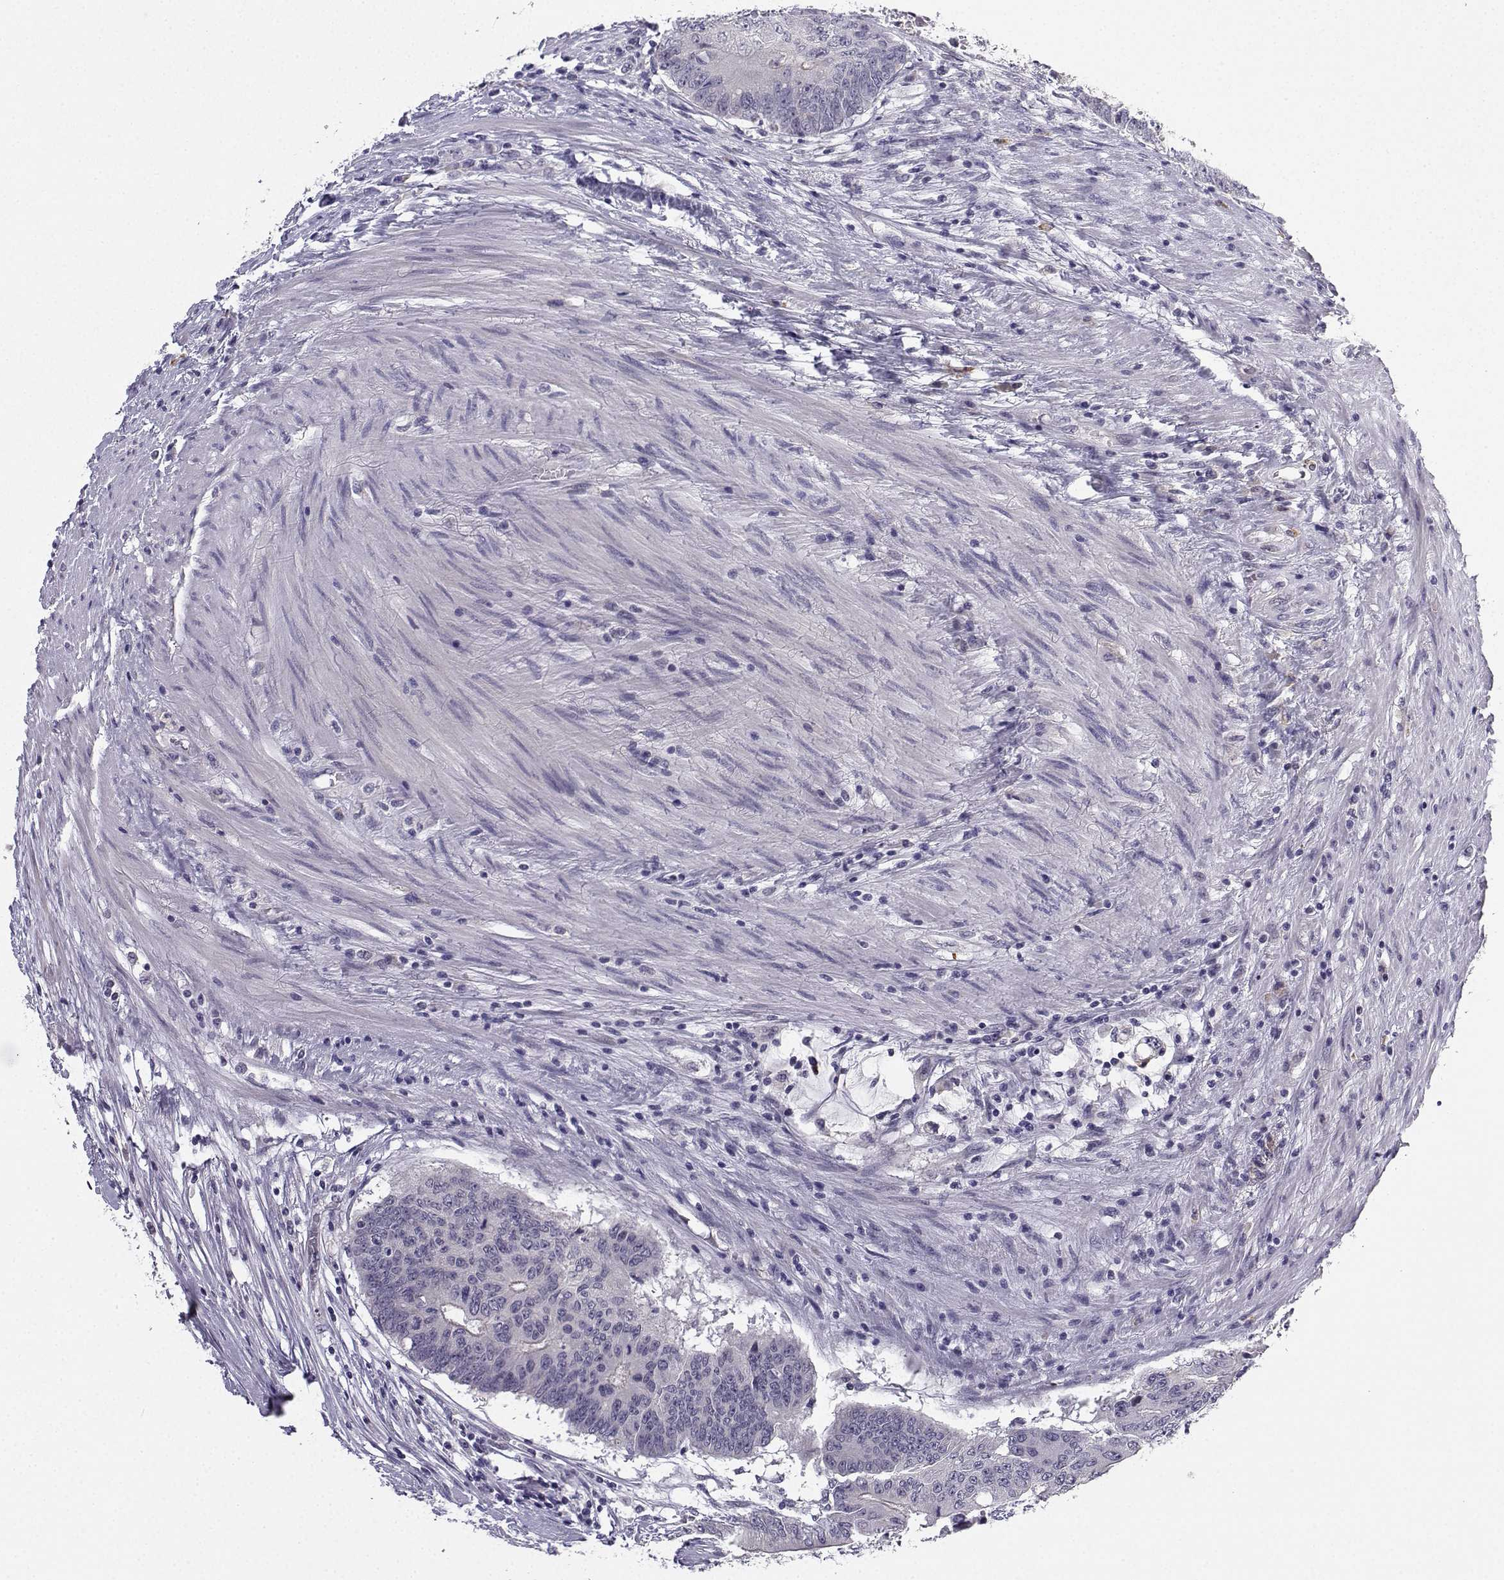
{"staining": {"intensity": "negative", "quantity": "none", "location": "none"}, "tissue": "colorectal cancer", "cell_type": "Tumor cells", "image_type": "cancer", "snomed": [{"axis": "morphology", "description": "Adenocarcinoma, NOS"}, {"axis": "topography", "description": "Rectum"}], "caption": "Photomicrograph shows no significant protein staining in tumor cells of colorectal cancer (adenocarcinoma).", "gene": "CALY", "patient": {"sex": "male", "age": 59}}